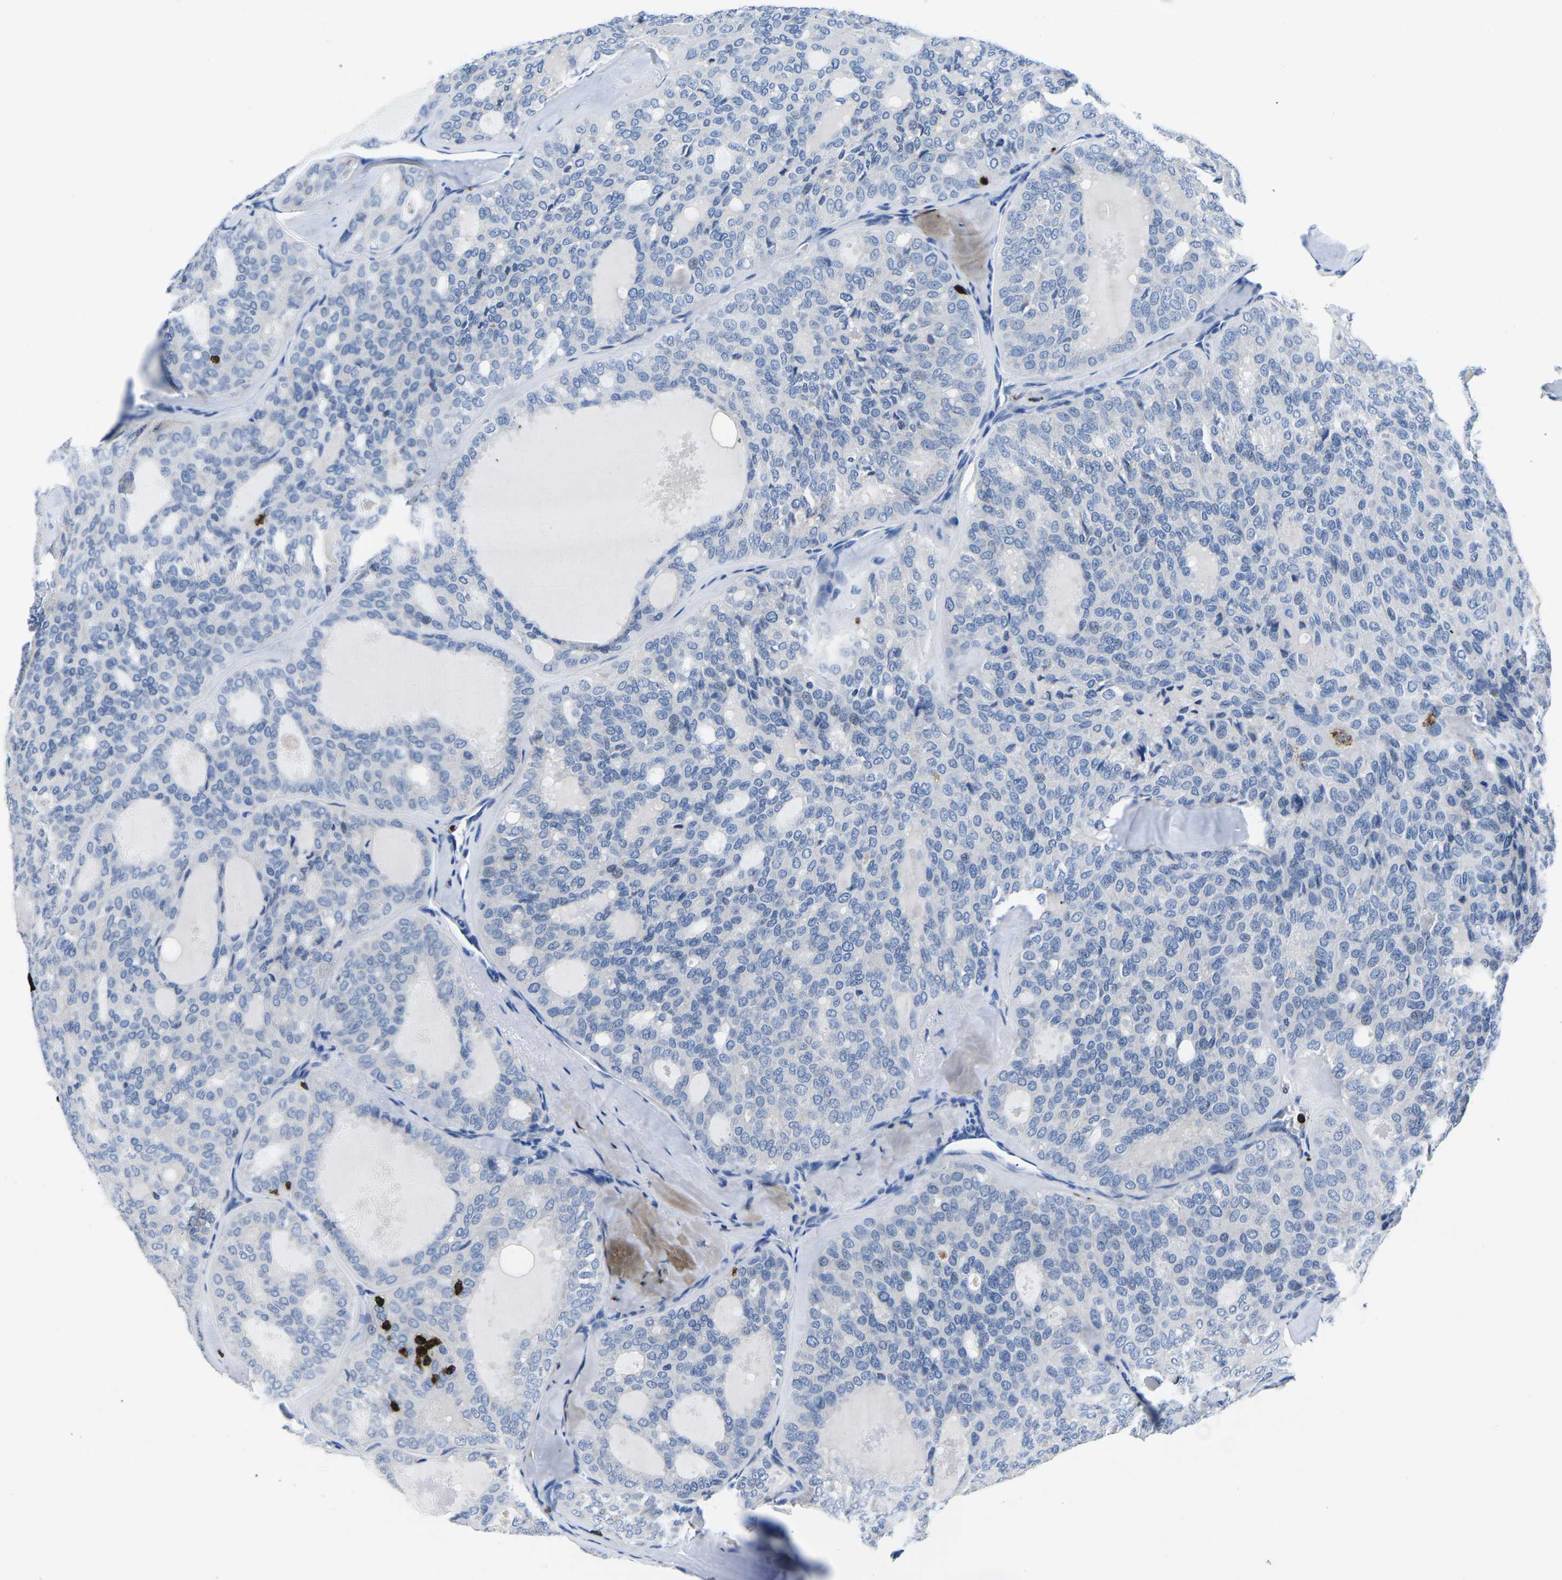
{"staining": {"intensity": "negative", "quantity": "none", "location": "none"}, "tissue": "thyroid cancer", "cell_type": "Tumor cells", "image_type": "cancer", "snomed": [{"axis": "morphology", "description": "Follicular adenoma carcinoma, NOS"}, {"axis": "topography", "description": "Thyroid gland"}], "caption": "Follicular adenoma carcinoma (thyroid) was stained to show a protein in brown. There is no significant staining in tumor cells. The staining is performed using DAB brown chromogen with nuclei counter-stained in using hematoxylin.", "gene": "CTSW", "patient": {"sex": "male", "age": 75}}